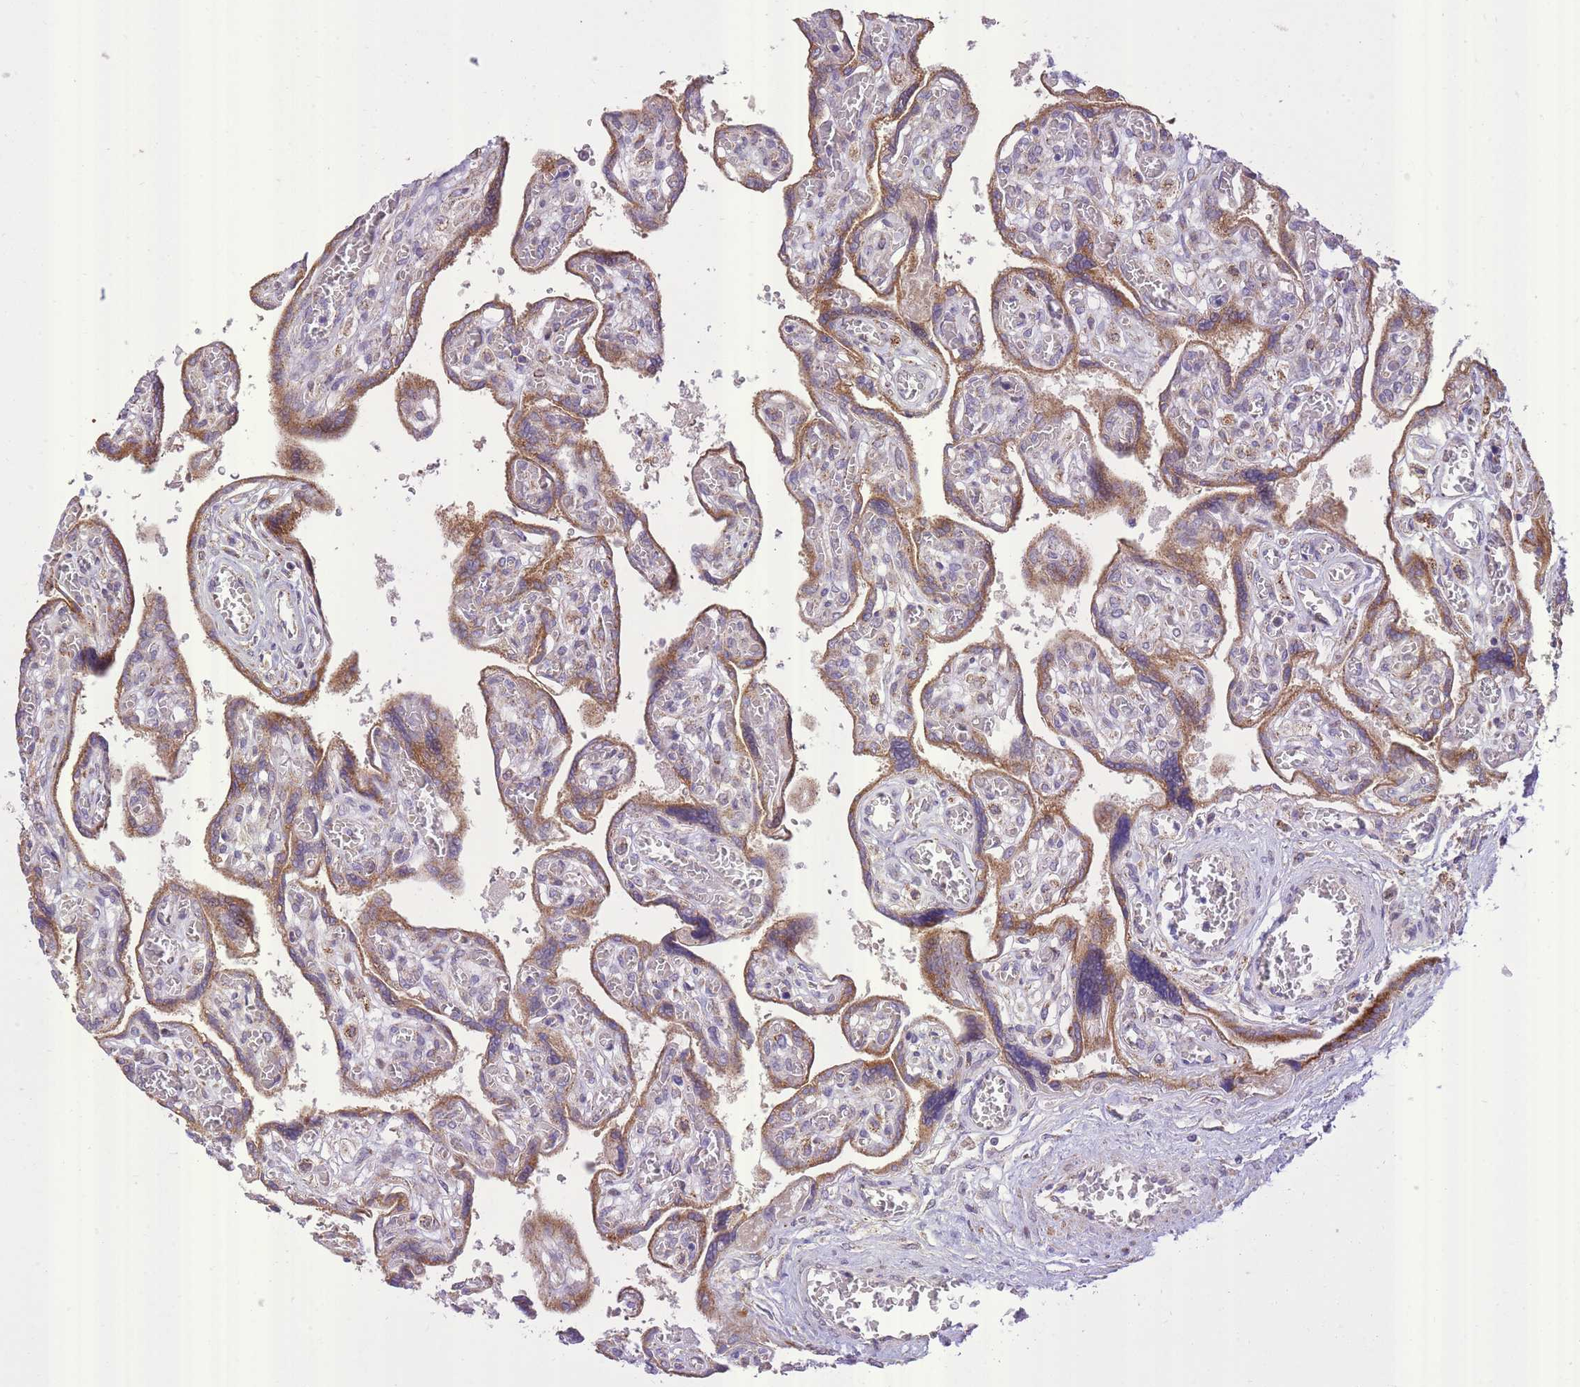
{"staining": {"intensity": "moderate", "quantity": ">75%", "location": "cytoplasmic/membranous"}, "tissue": "placenta", "cell_type": "Trophoblastic cells", "image_type": "normal", "snomed": [{"axis": "morphology", "description": "Normal tissue, NOS"}, {"axis": "topography", "description": "Placenta"}], "caption": "Placenta stained for a protein (brown) reveals moderate cytoplasmic/membranous positive positivity in approximately >75% of trophoblastic cells.", "gene": "SLC4A4", "patient": {"sex": "female", "age": 39}}